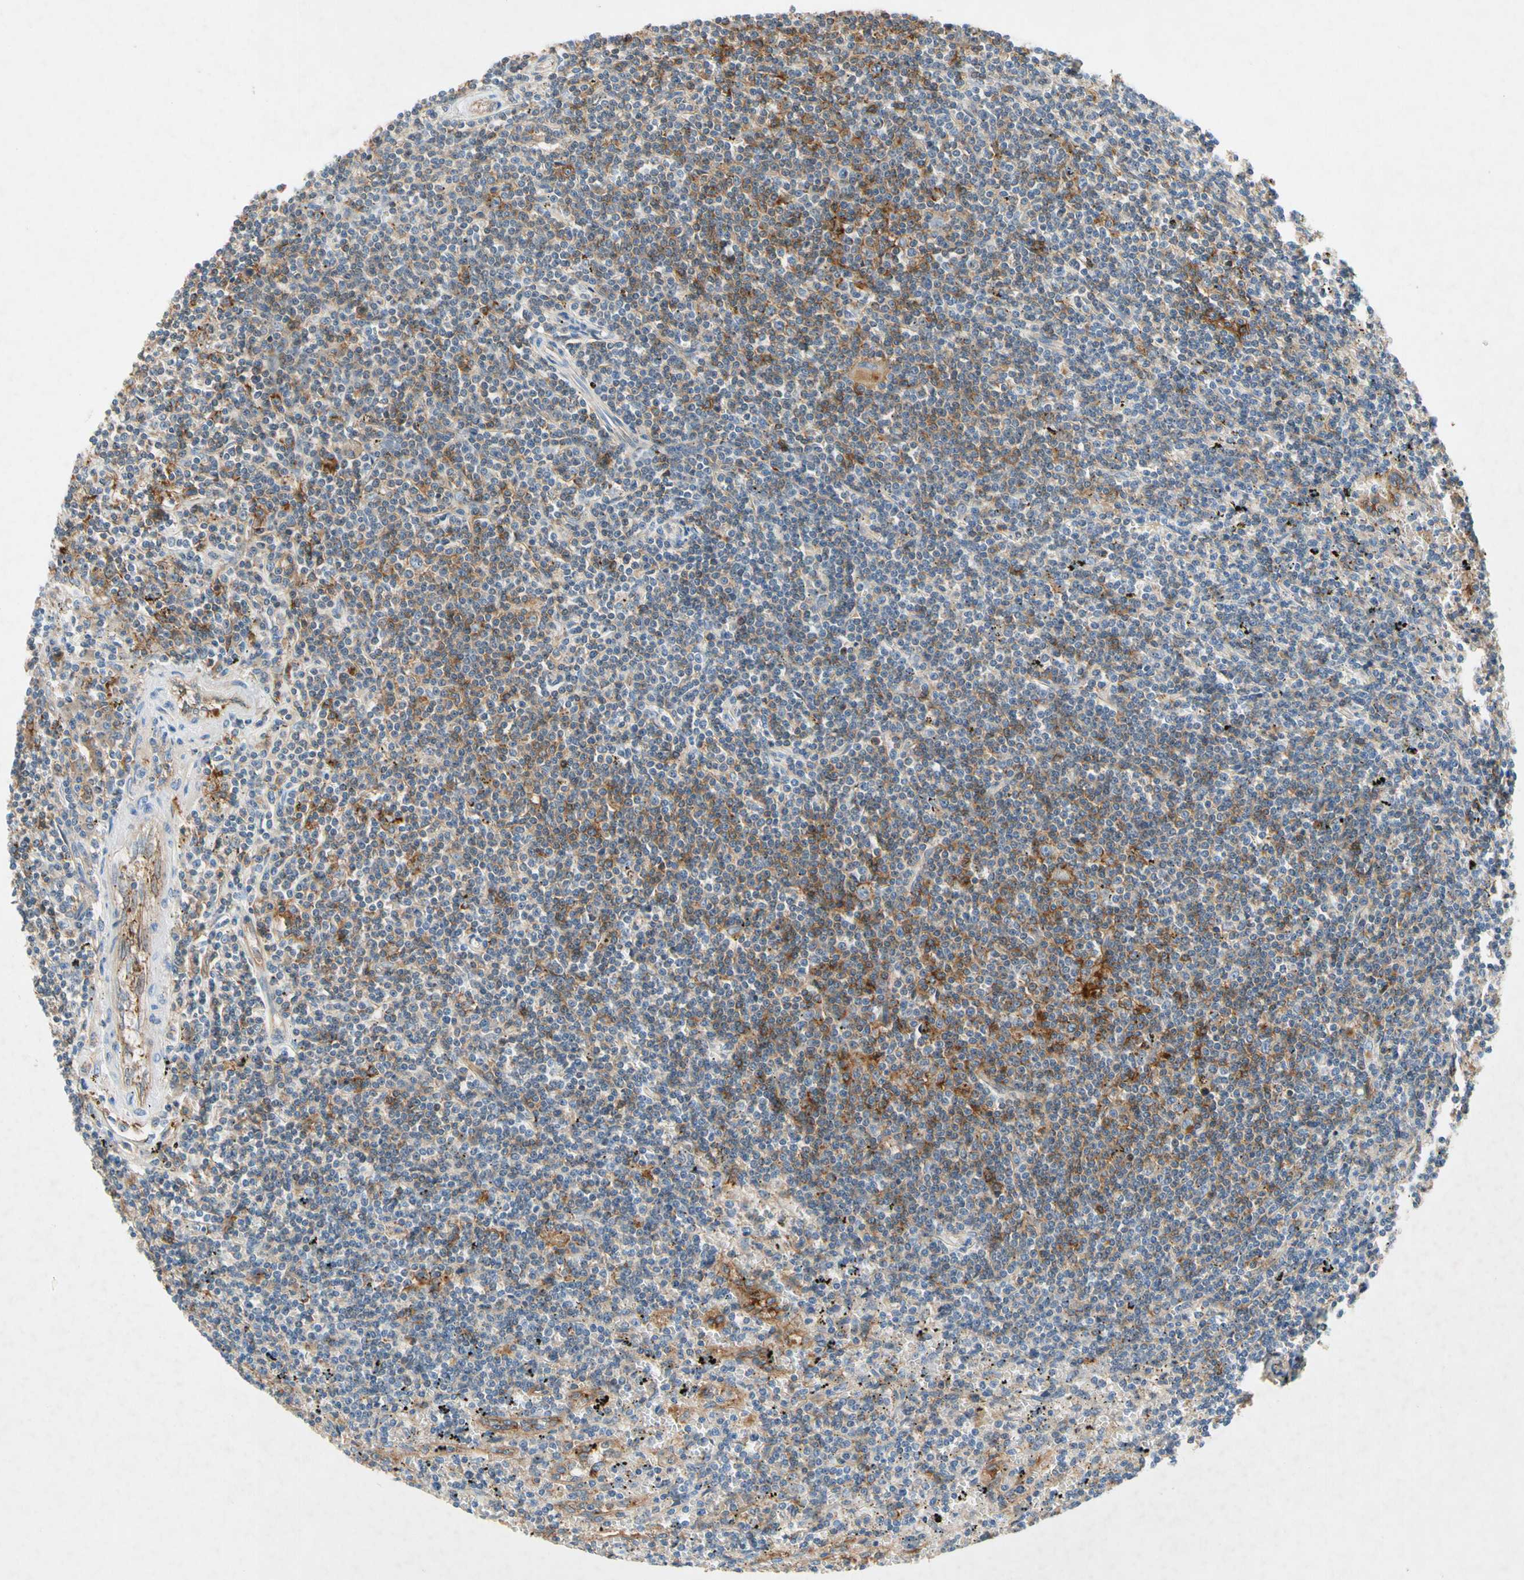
{"staining": {"intensity": "moderate", "quantity": "25%-75%", "location": "cytoplasmic/membranous"}, "tissue": "lymphoma", "cell_type": "Tumor cells", "image_type": "cancer", "snomed": [{"axis": "morphology", "description": "Malignant lymphoma, non-Hodgkin's type, Low grade"}, {"axis": "topography", "description": "Spleen"}], "caption": "A high-resolution photomicrograph shows immunohistochemistry staining of low-grade malignant lymphoma, non-Hodgkin's type, which demonstrates moderate cytoplasmic/membranous expression in about 25%-75% of tumor cells. (IHC, brightfield microscopy, high magnification).", "gene": "NDFIP2", "patient": {"sex": "male", "age": 76}}